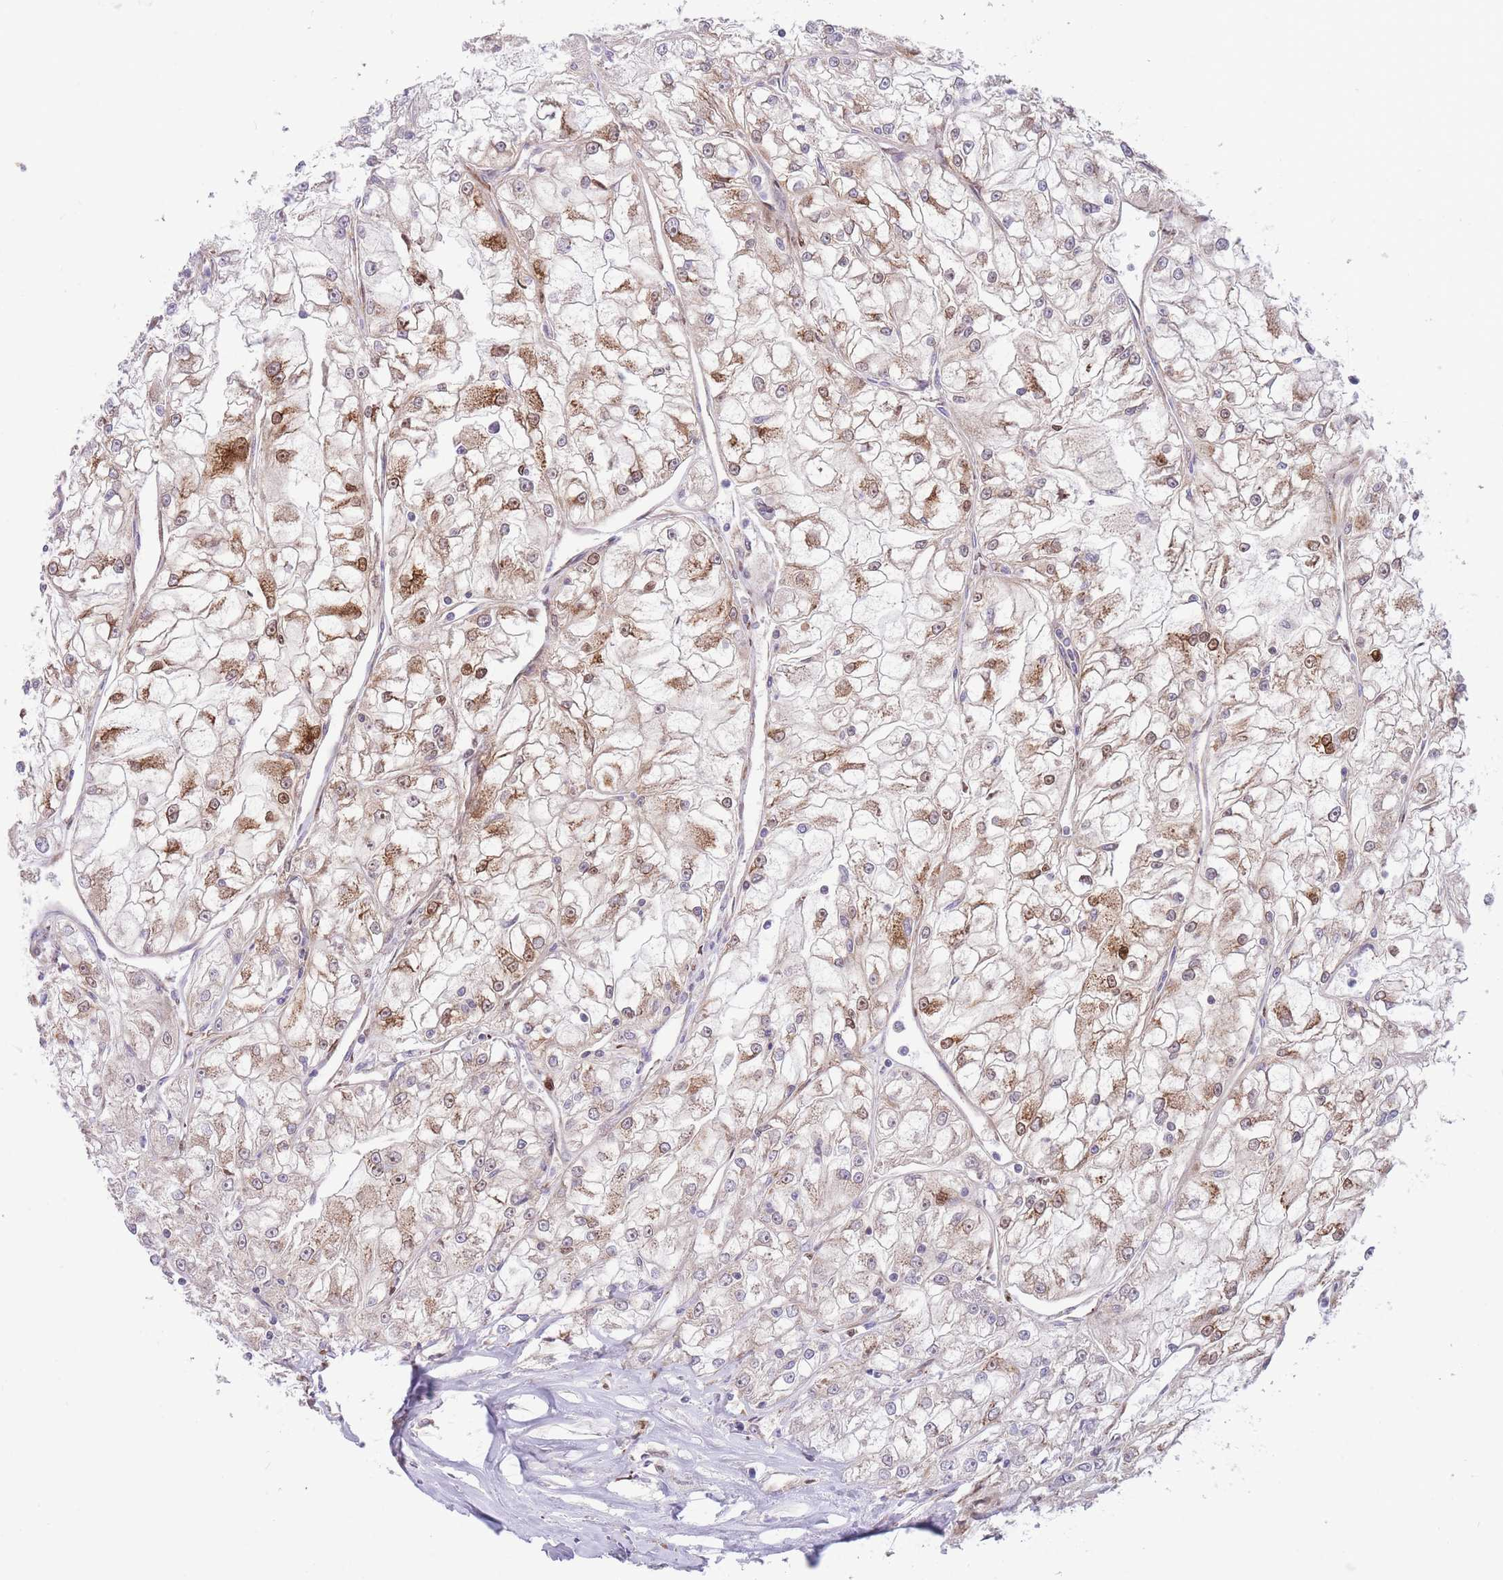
{"staining": {"intensity": "moderate", "quantity": ">75%", "location": "cytoplasmic/membranous"}, "tissue": "renal cancer", "cell_type": "Tumor cells", "image_type": "cancer", "snomed": [{"axis": "morphology", "description": "Adenocarcinoma, NOS"}, {"axis": "topography", "description": "Kidney"}], "caption": "Immunohistochemistry (DAB) staining of renal cancer (adenocarcinoma) reveals moderate cytoplasmic/membranous protein staining in approximately >75% of tumor cells.", "gene": "BOLA2B", "patient": {"sex": "female", "age": 72}}